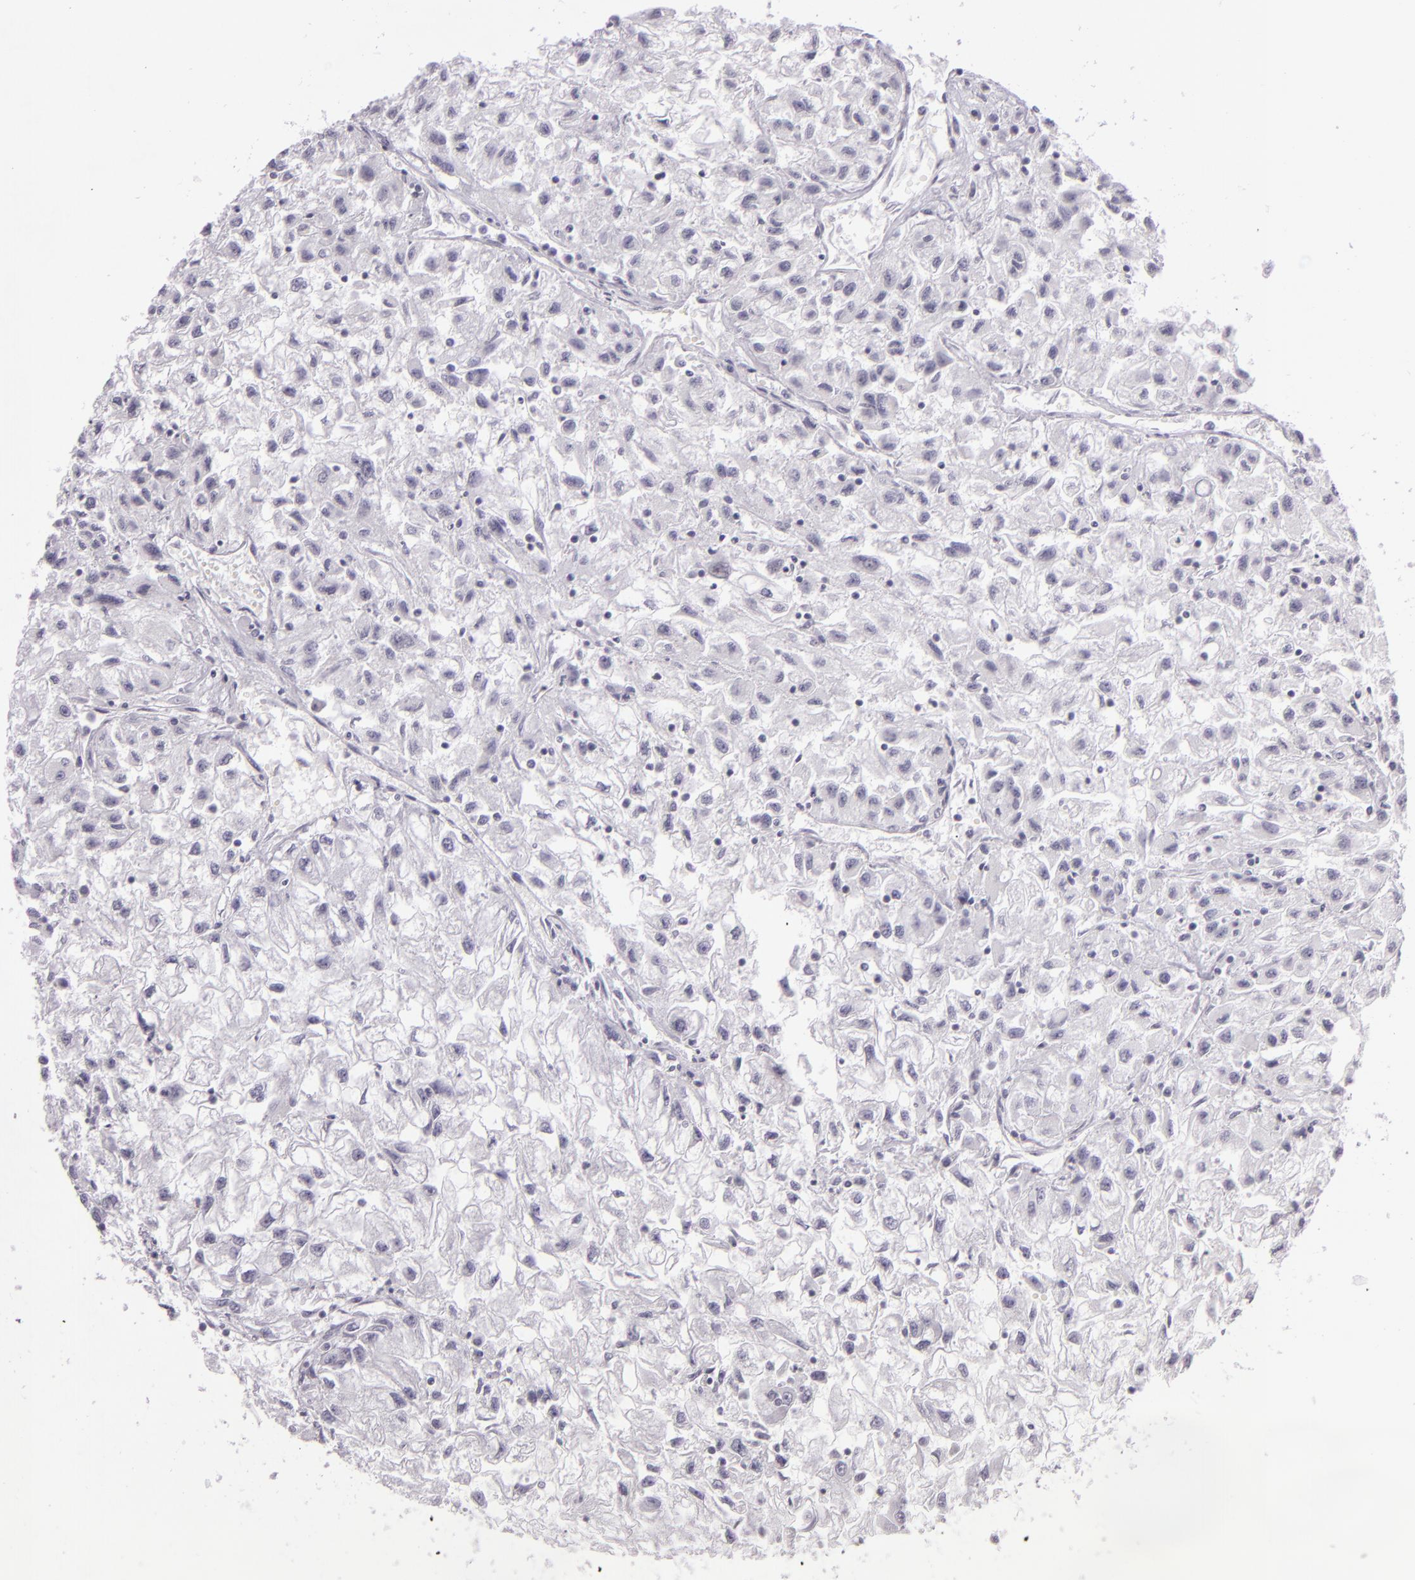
{"staining": {"intensity": "negative", "quantity": "none", "location": "none"}, "tissue": "renal cancer", "cell_type": "Tumor cells", "image_type": "cancer", "snomed": [{"axis": "morphology", "description": "Adenocarcinoma, NOS"}, {"axis": "topography", "description": "Kidney"}], "caption": "High power microscopy image of an IHC histopathology image of renal adenocarcinoma, revealing no significant expression in tumor cells. The staining is performed using DAB (3,3'-diaminobenzidine) brown chromogen with nuclei counter-stained in using hematoxylin.", "gene": "MCM3", "patient": {"sex": "male", "age": 59}}